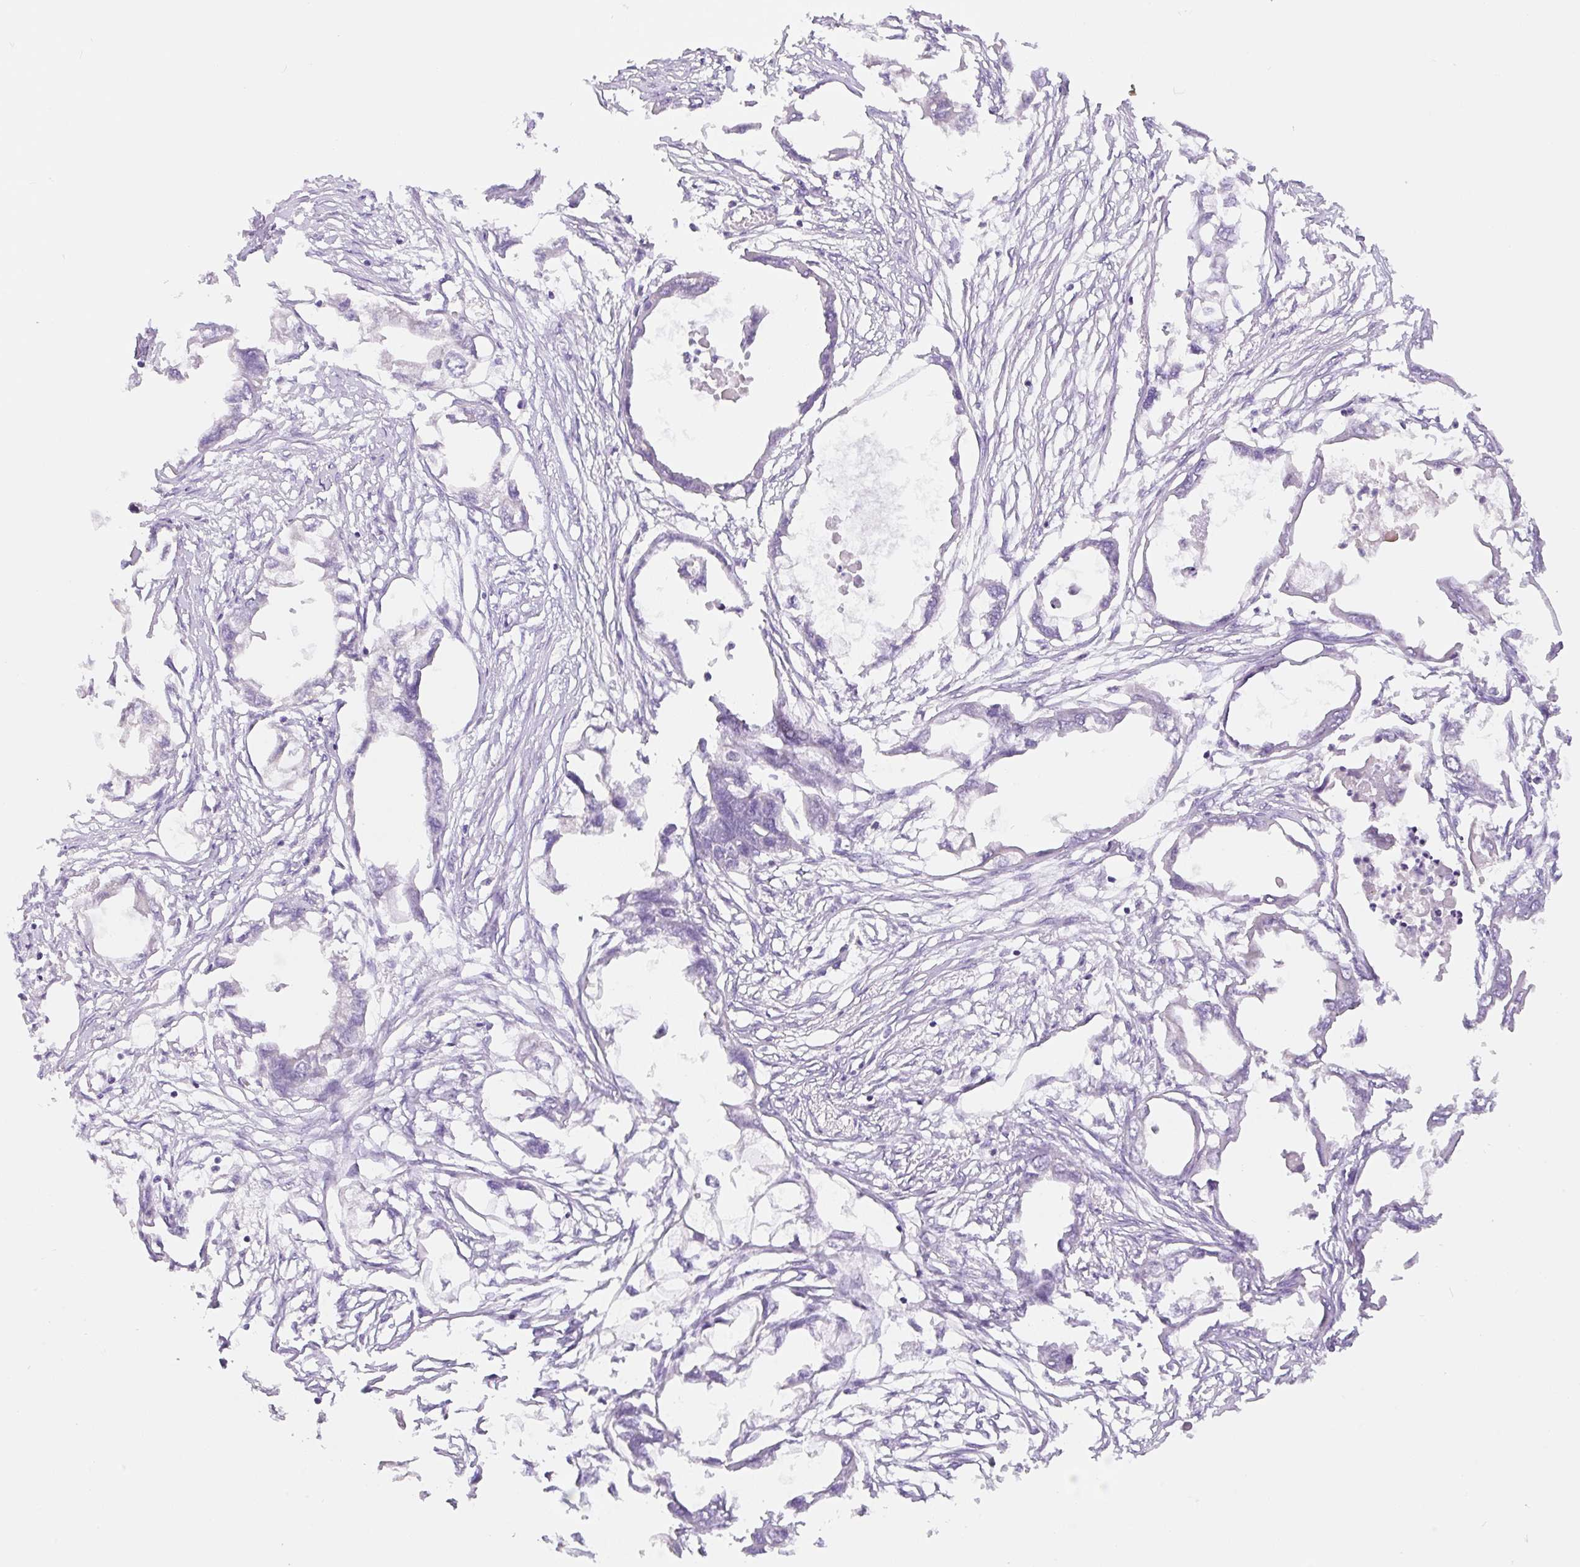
{"staining": {"intensity": "negative", "quantity": "none", "location": "none"}, "tissue": "endometrial cancer", "cell_type": "Tumor cells", "image_type": "cancer", "snomed": [{"axis": "morphology", "description": "Adenocarcinoma, NOS"}, {"axis": "morphology", "description": "Adenocarcinoma, metastatic, NOS"}, {"axis": "topography", "description": "Adipose tissue"}, {"axis": "topography", "description": "Endometrium"}], "caption": "A high-resolution micrograph shows immunohistochemistry staining of adenocarcinoma (endometrial), which exhibits no significant staining in tumor cells.", "gene": "MIA2", "patient": {"sex": "female", "age": 67}}